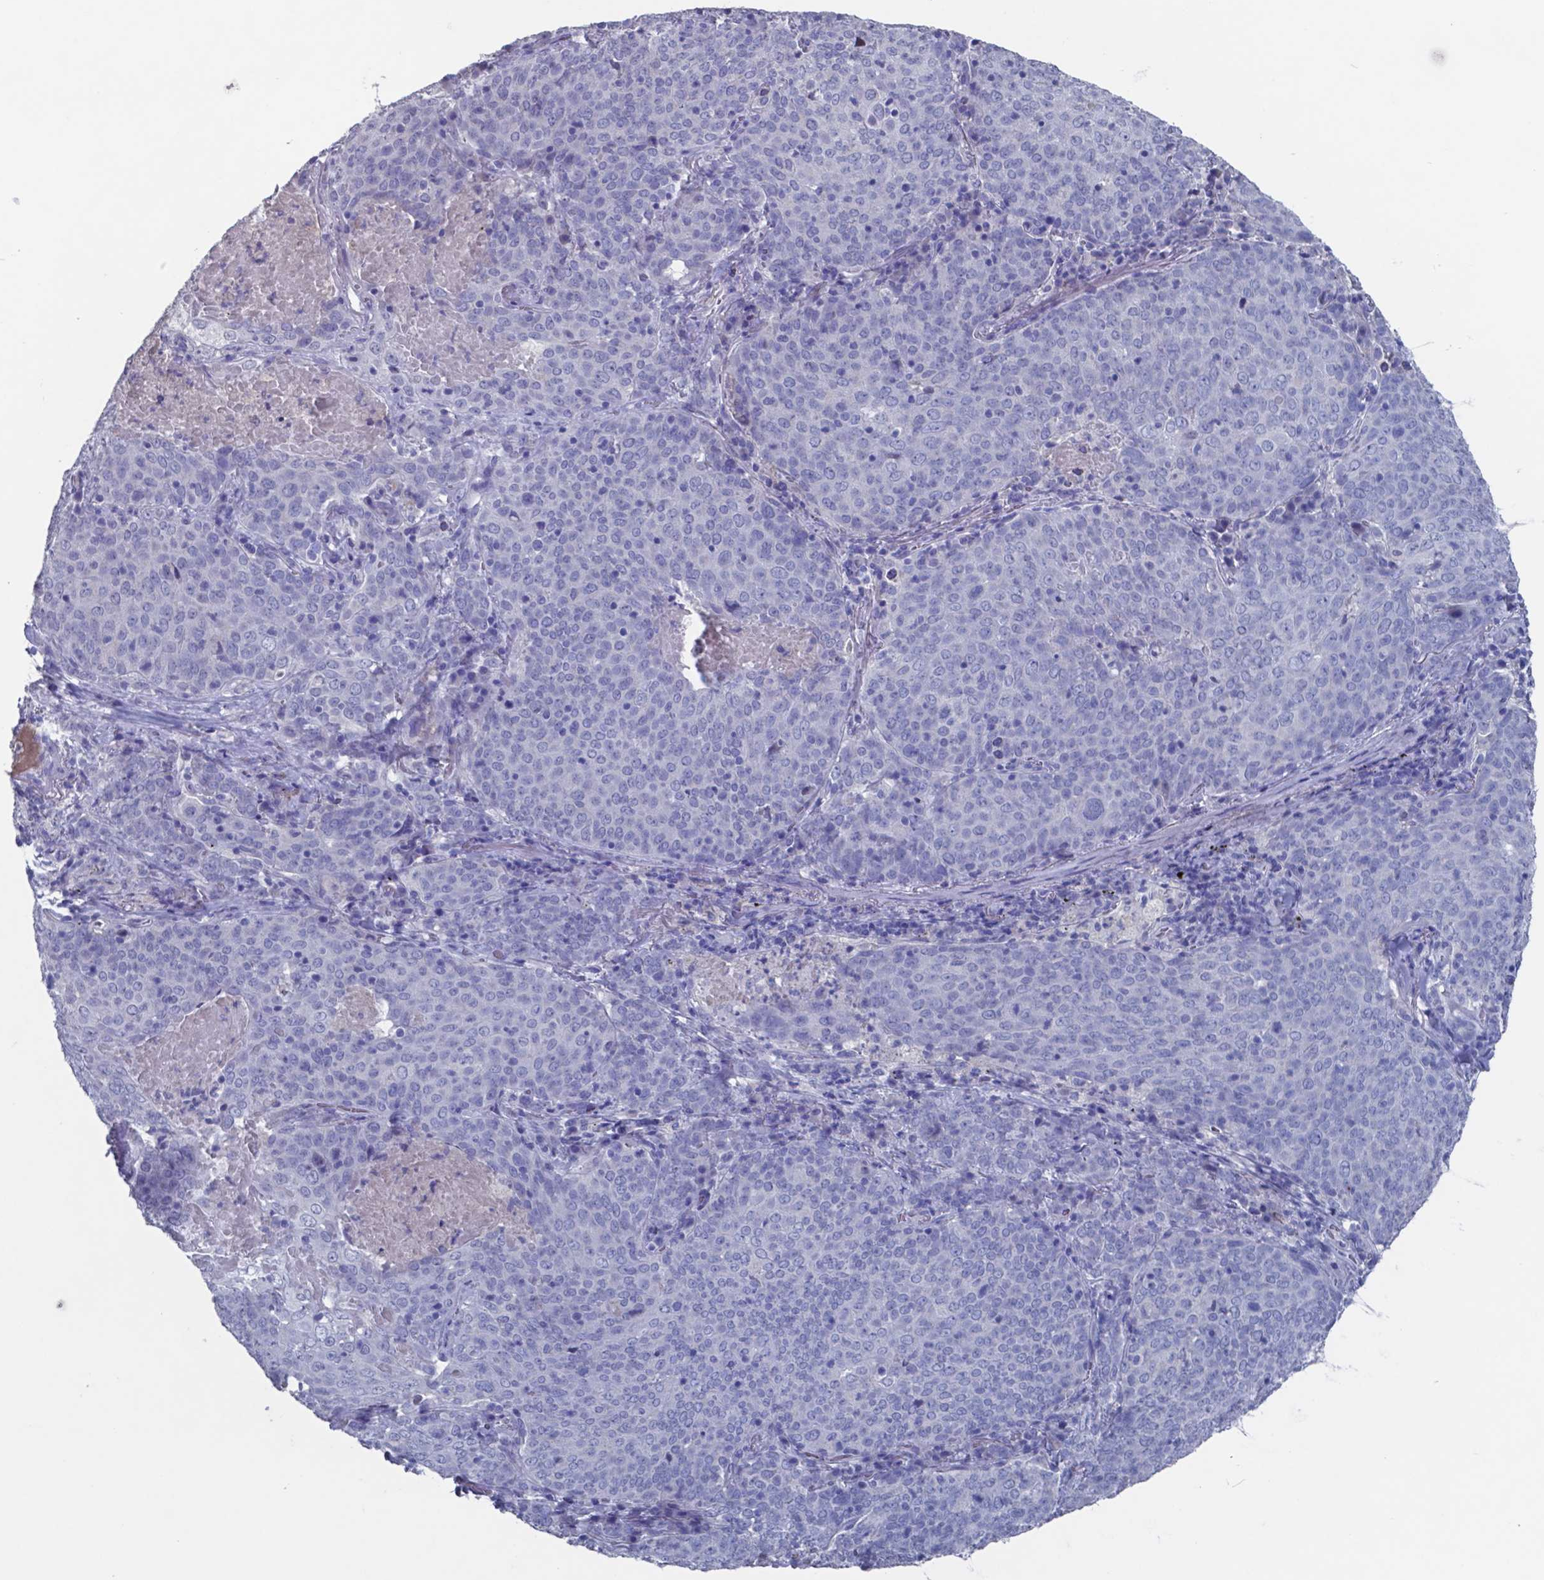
{"staining": {"intensity": "negative", "quantity": "none", "location": "none"}, "tissue": "lung cancer", "cell_type": "Tumor cells", "image_type": "cancer", "snomed": [{"axis": "morphology", "description": "Squamous cell carcinoma, NOS"}, {"axis": "topography", "description": "Lung"}], "caption": "Tumor cells show no significant protein positivity in lung cancer (squamous cell carcinoma).", "gene": "TTR", "patient": {"sex": "male", "age": 82}}